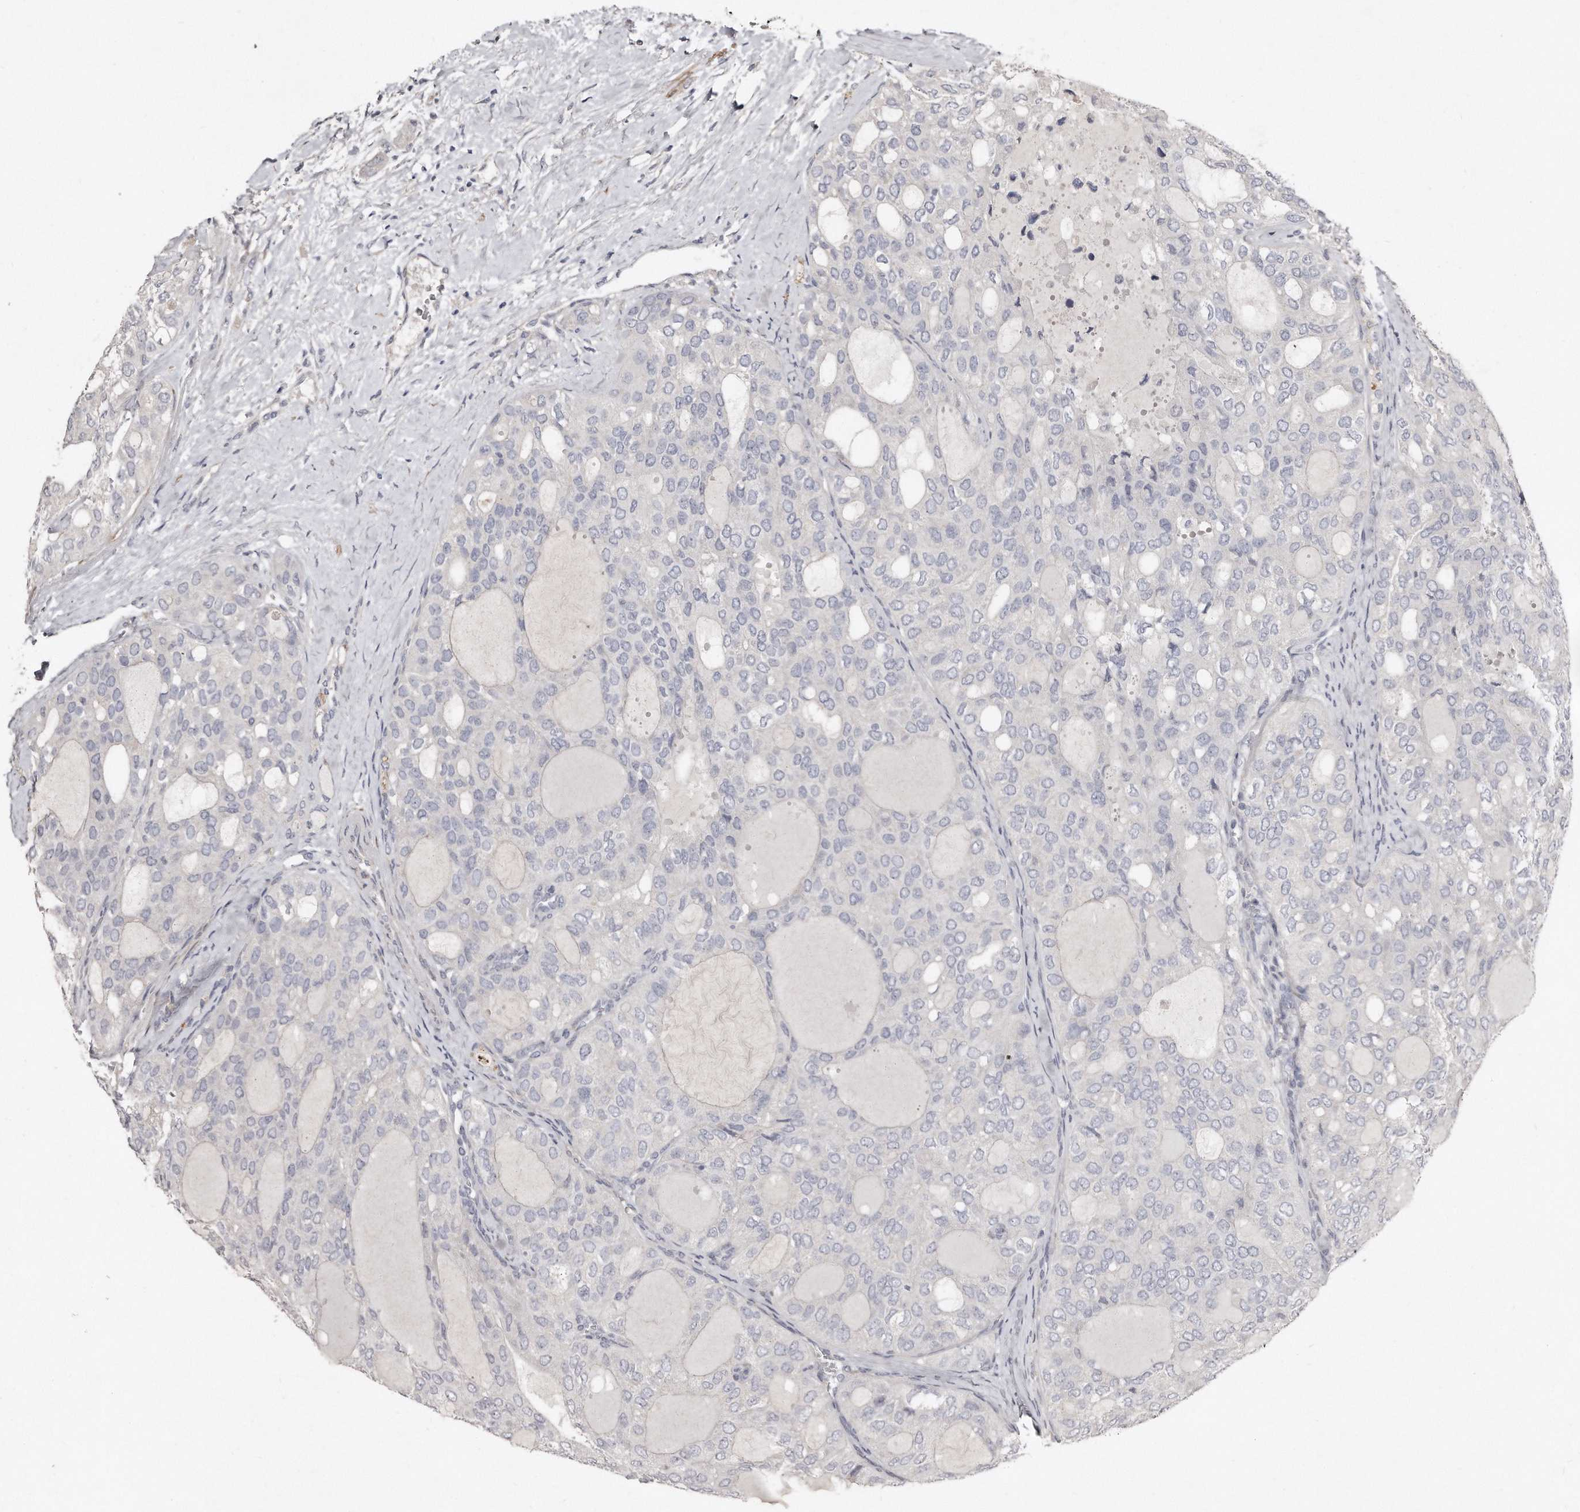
{"staining": {"intensity": "negative", "quantity": "none", "location": "none"}, "tissue": "thyroid cancer", "cell_type": "Tumor cells", "image_type": "cancer", "snomed": [{"axis": "morphology", "description": "Follicular adenoma carcinoma, NOS"}, {"axis": "topography", "description": "Thyroid gland"}], "caption": "Immunohistochemistry micrograph of thyroid cancer stained for a protein (brown), which exhibits no expression in tumor cells. The staining was performed using DAB (3,3'-diaminobenzidine) to visualize the protein expression in brown, while the nuclei were stained in blue with hematoxylin (Magnification: 20x).", "gene": "LMOD1", "patient": {"sex": "male", "age": 75}}